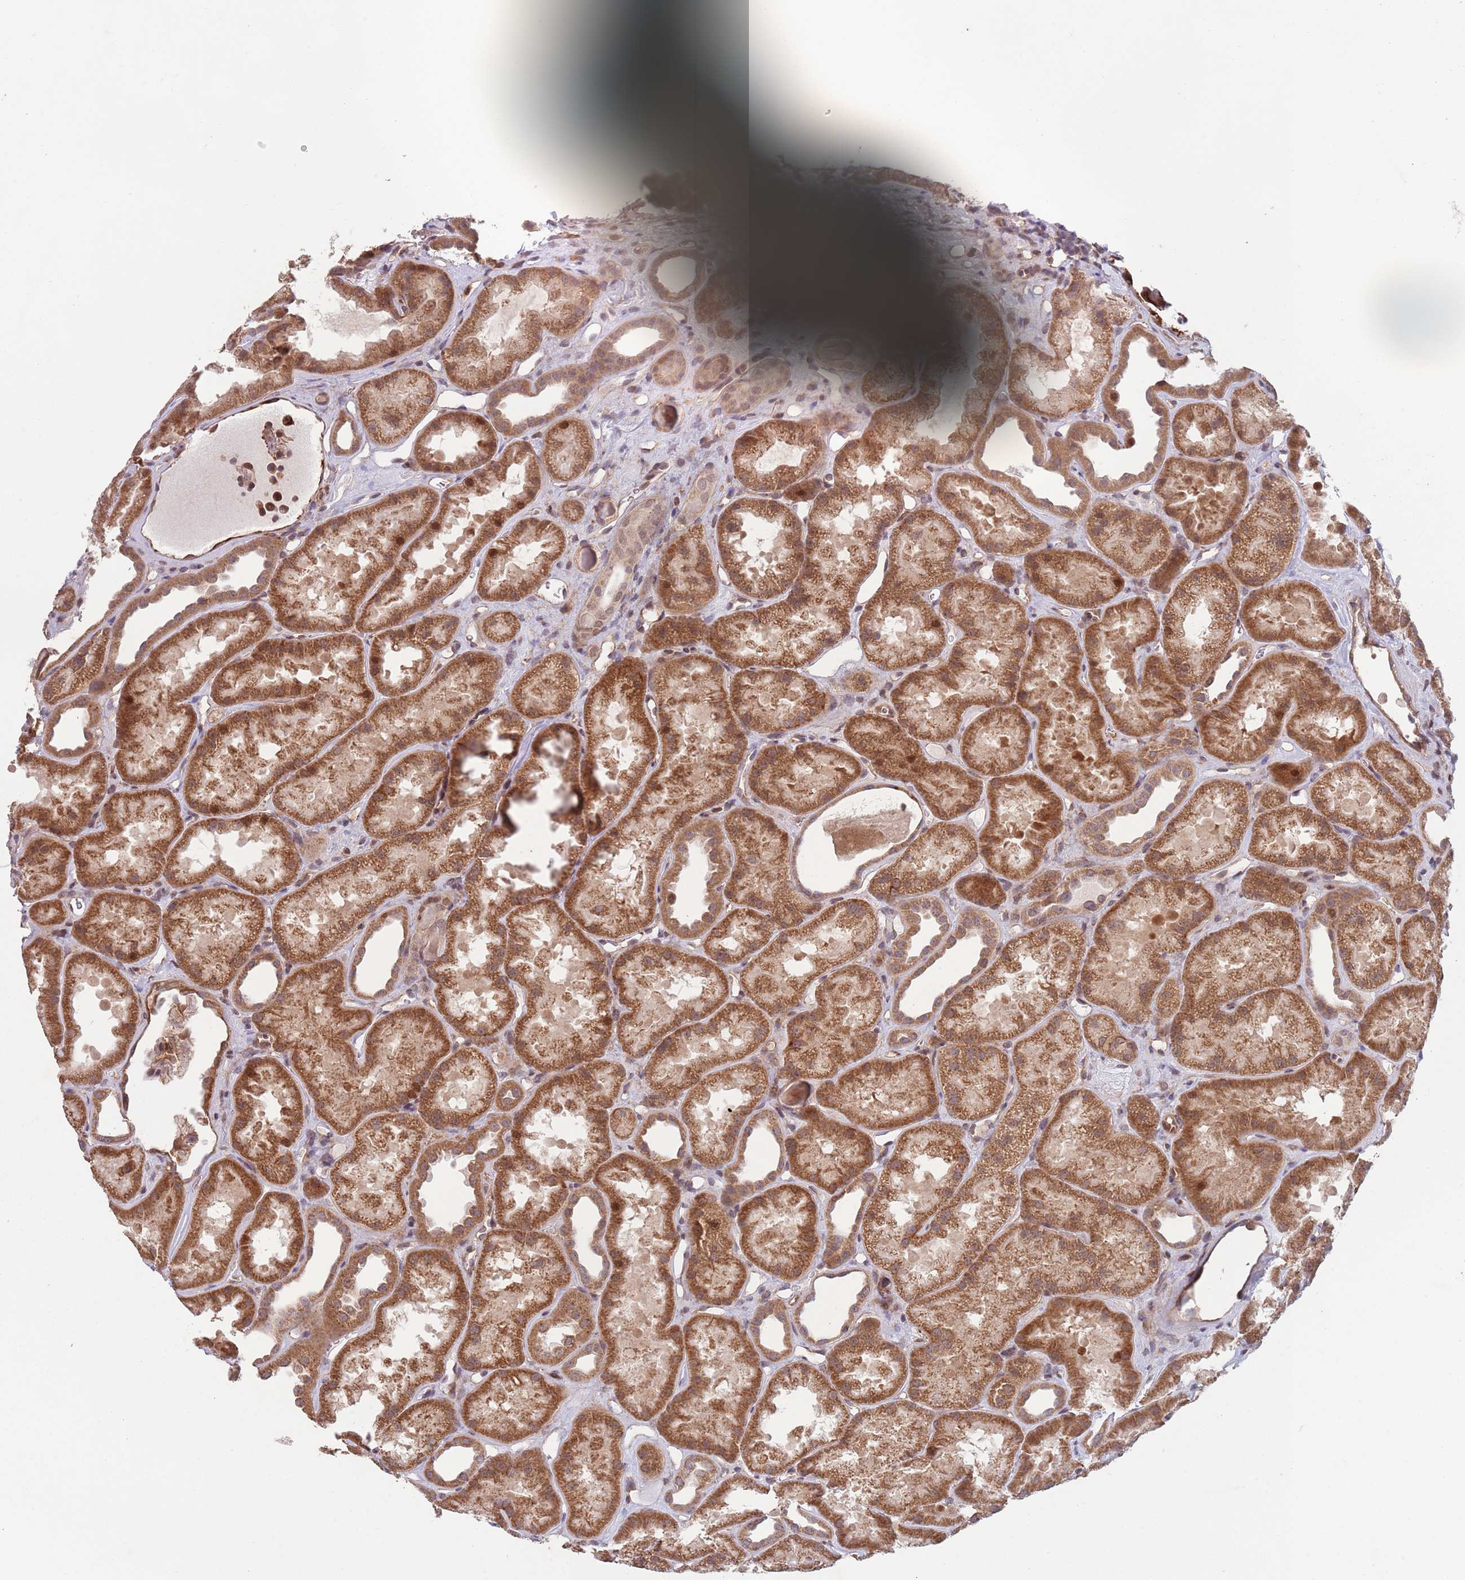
{"staining": {"intensity": "moderate", "quantity": ">75%", "location": "cytoplasmic/membranous,nuclear"}, "tissue": "kidney", "cell_type": "Cells in glomeruli", "image_type": "normal", "snomed": [{"axis": "morphology", "description": "Normal tissue, NOS"}, {"axis": "topography", "description": "Kidney"}], "caption": "Immunohistochemical staining of normal human kidney reveals medium levels of moderate cytoplasmic/membranous,nuclear expression in approximately >75% of cells in glomeruli. The staining was performed using DAB (3,3'-diaminobenzidine), with brown indicating positive protein expression. Nuclei are stained blue with hematoxylin.", "gene": "CHD9", "patient": {"sex": "male", "age": 61}}